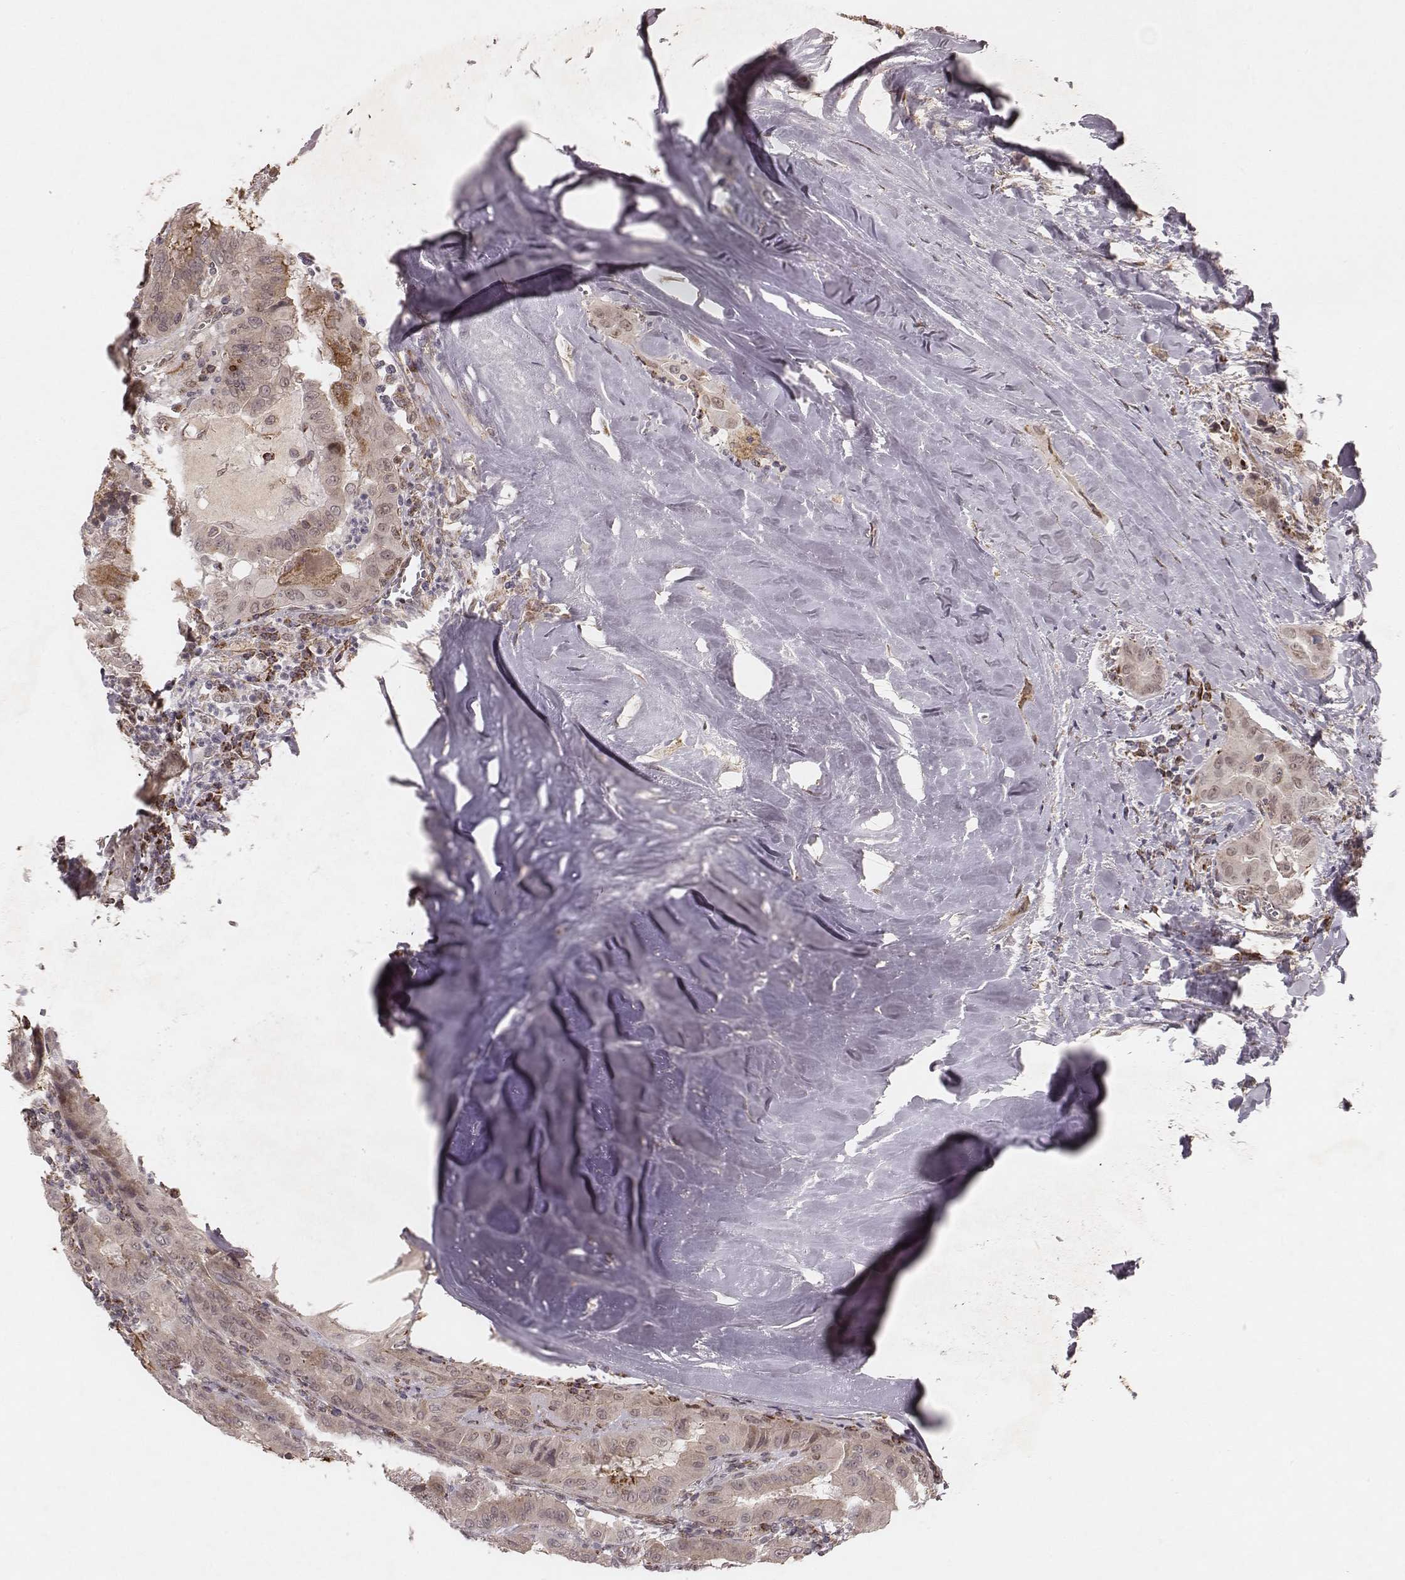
{"staining": {"intensity": "weak", "quantity": "25%-75%", "location": "cytoplasmic/membranous"}, "tissue": "thyroid cancer", "cell_type": "Tumor cells", "image_type": "cancer", "snomed": [{"axis": "morphology", "description": "Papillary adenocarcinoma, NOS"}, {"axis": "topography", "description": "Thyroid gland"}], "caption": "This image demonstrates immunohistochemistry staining of human thyroid cancer, with low weak cytoplasmic/membranous staining in about 25%-75% of tumor cells.", "gene": "NDUFA7", "patient": {"sex": "female", "age": 37}}